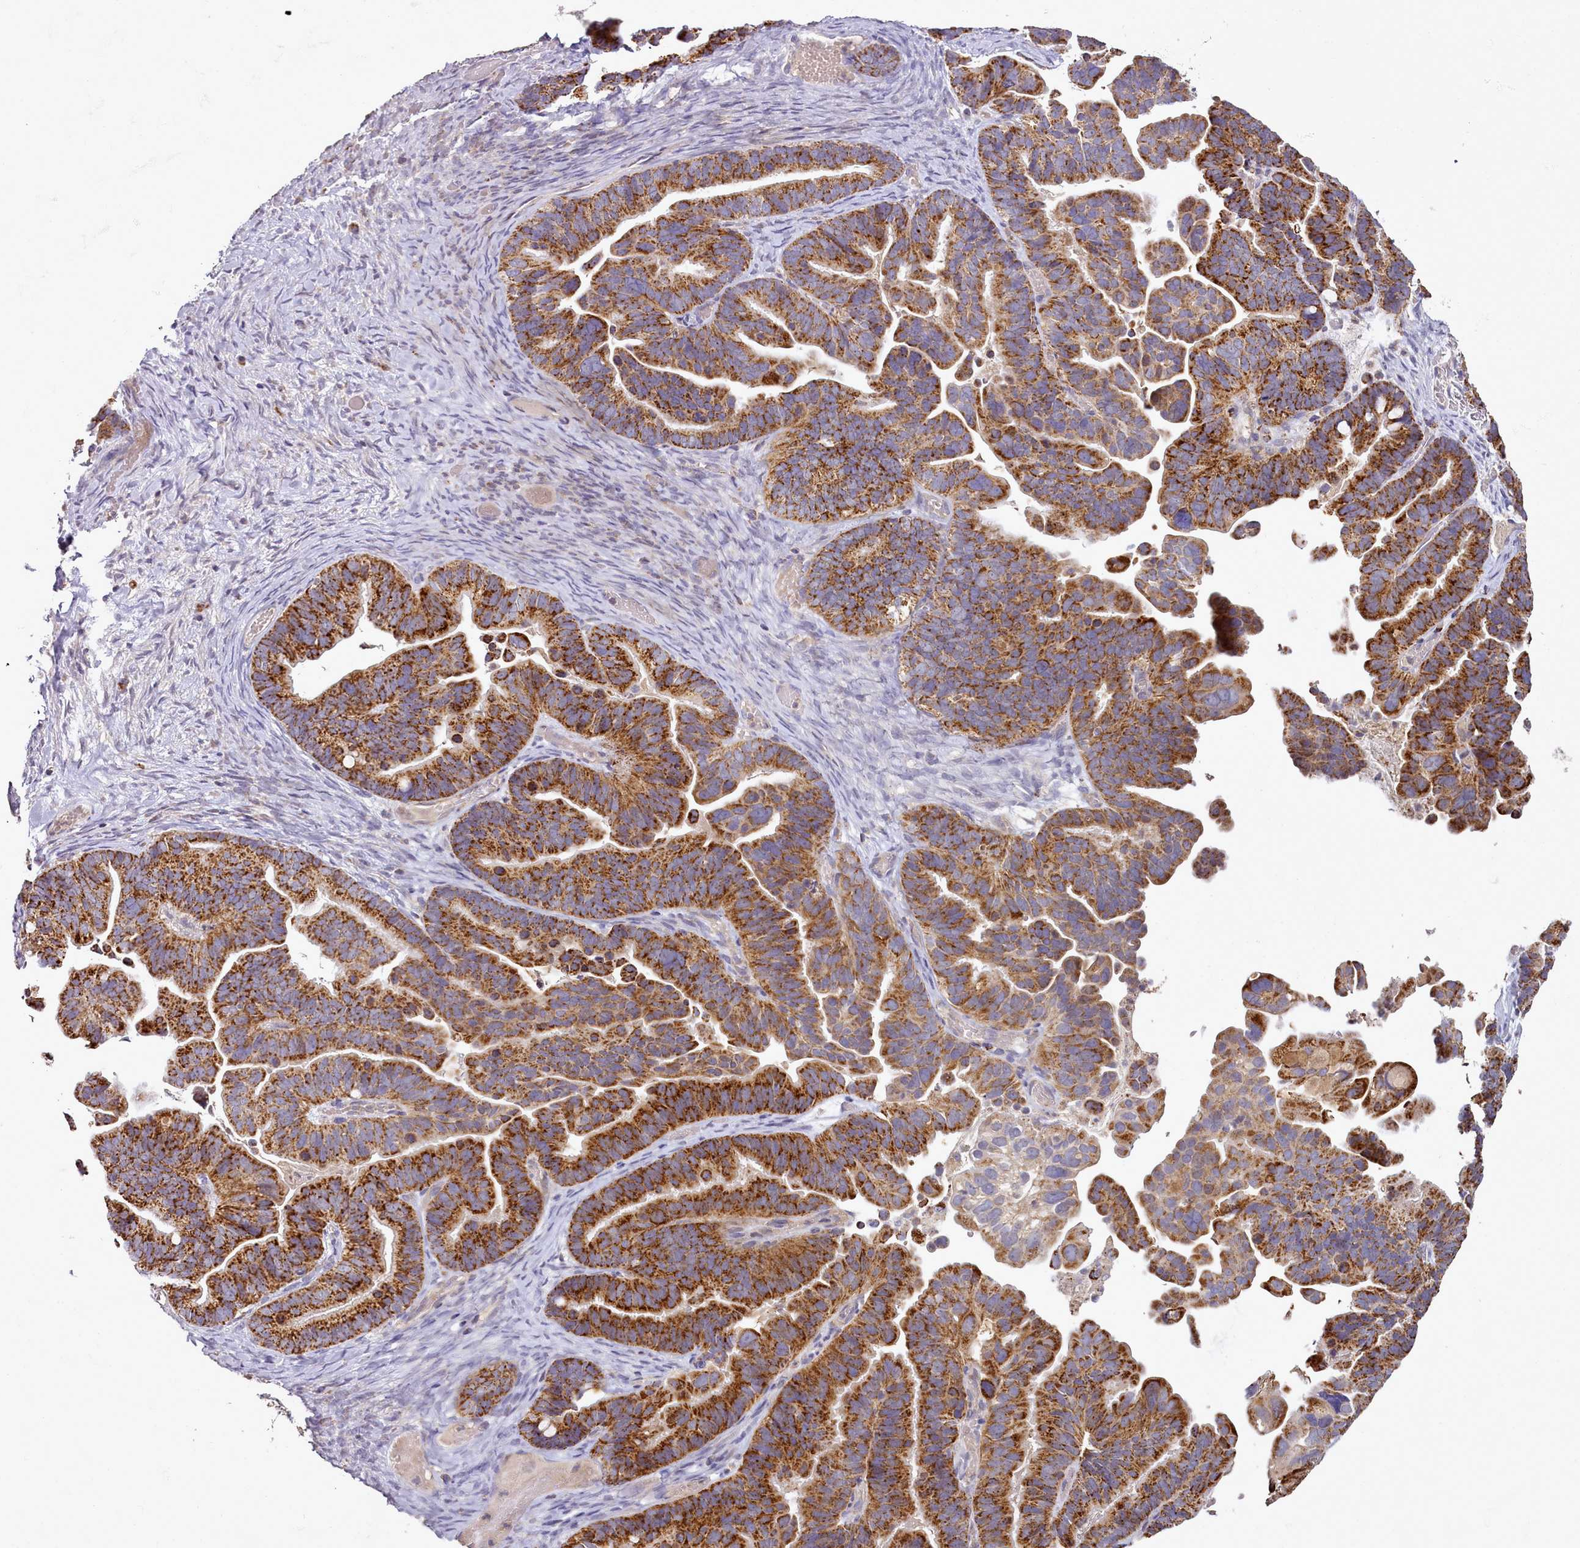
{"staining": {"intensity": "strong", "quantity": ">75%", "location": "cytoplasmic/membranous"}, "tissue": "ovarian cancer", "cell_type": "Tumor cells", "image_type": "cancer", "snomed": [{"axis": "morphology", "description": "Cystadenocarcinoma, serous, NOS"}, {"axis": "topography", "description": "Ovary"}], "caption": "Approximately >75% of tumor cells in human ovarian cancer show strong cytoplasmic/membranous protein positivity as visualized by brown immunohistochemical staining.", "gene": "ACSS1", "patient": {"sex": "female", "age": 56}}